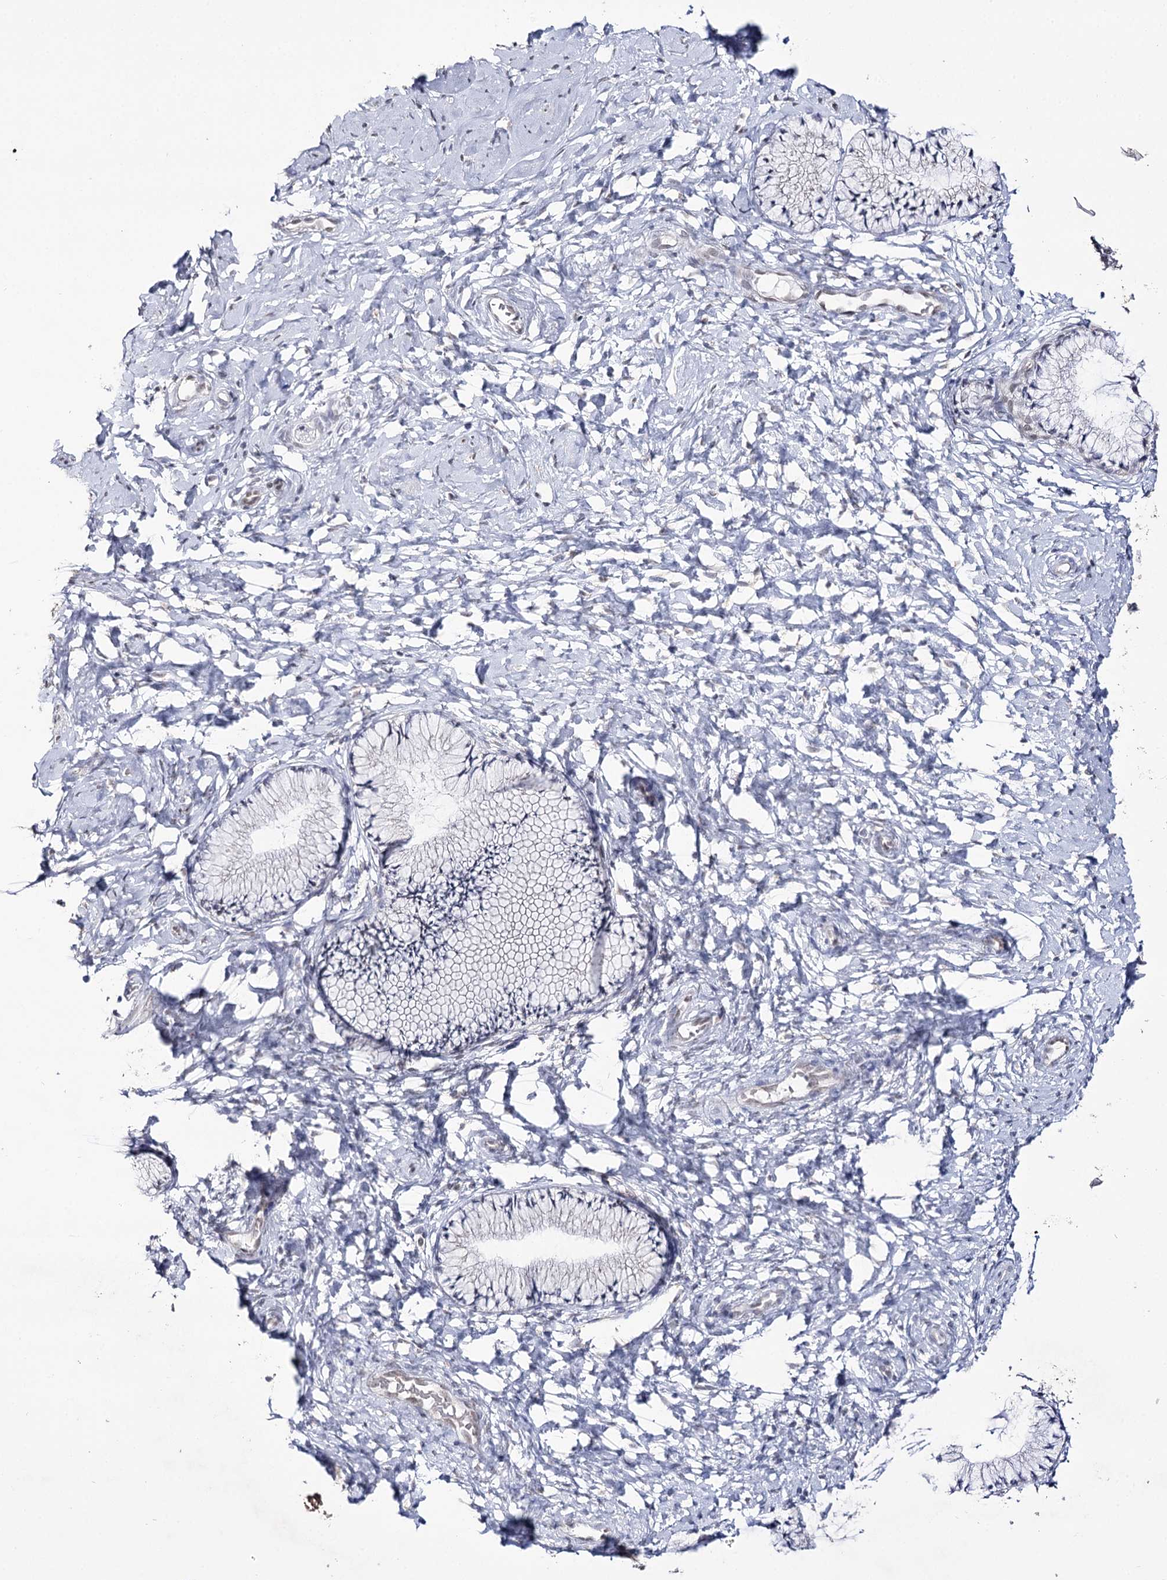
{"staining": {"intensity": "moderate", "quantity": "25%-75%", "location": "nuclear"}, "tissue": "cervix", "cell_type": "Glandular cells", "image_type": "normal", "snomed": [{"axis": "morphology", "description": "Normal tissue, NOS"}, {"axis": "topography", "description": "Cervix"}], "caption": "Brown immunohistochemical staining in benign cervix displays moderate nuclear staining in about 25%-75% of glandular cells.", "gene": "VGLL4", "patient": {"sex": "female", "age": 33}}